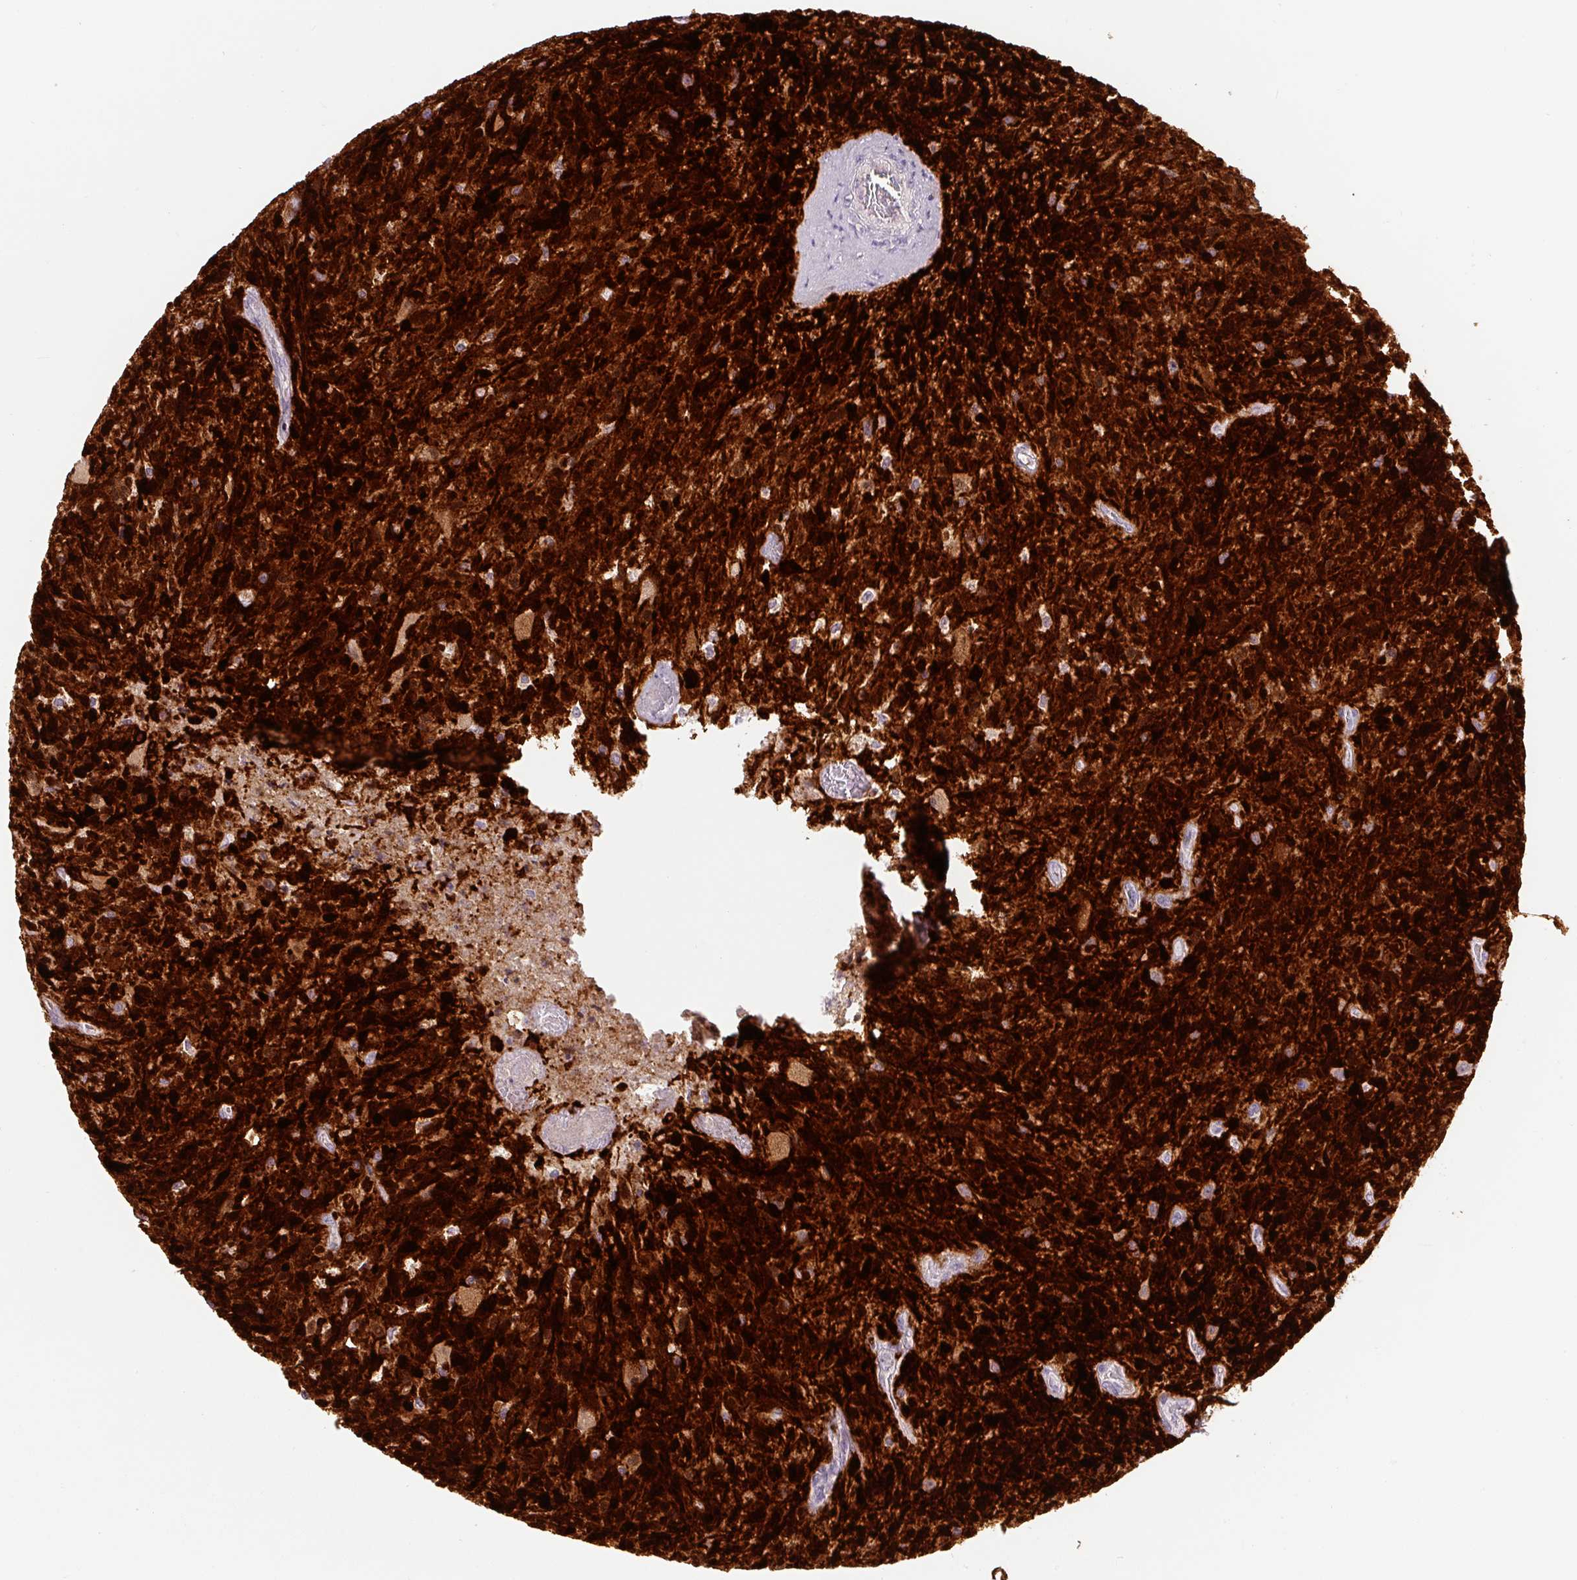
{"staining": {"intensity": "moderate", "quantity": "<25%", "location": "cytoplasmic/membranous"}, "tissue": "glioma", "cell_type": "Tumor cells", "image_type": "cancer", "snomed": [{"axis": "morphology", "description": "Glioma, malignant, High grade"}, {"axis": "topography", "description": "Brain"}], "caption": "This is an image of immunohistochemistry staining of glioma, which shows moderate expression in the cytoplasmic/membranous of tumor cells.", "gene": "FABP7", "patient": {"sex": "female", "age": 70}}